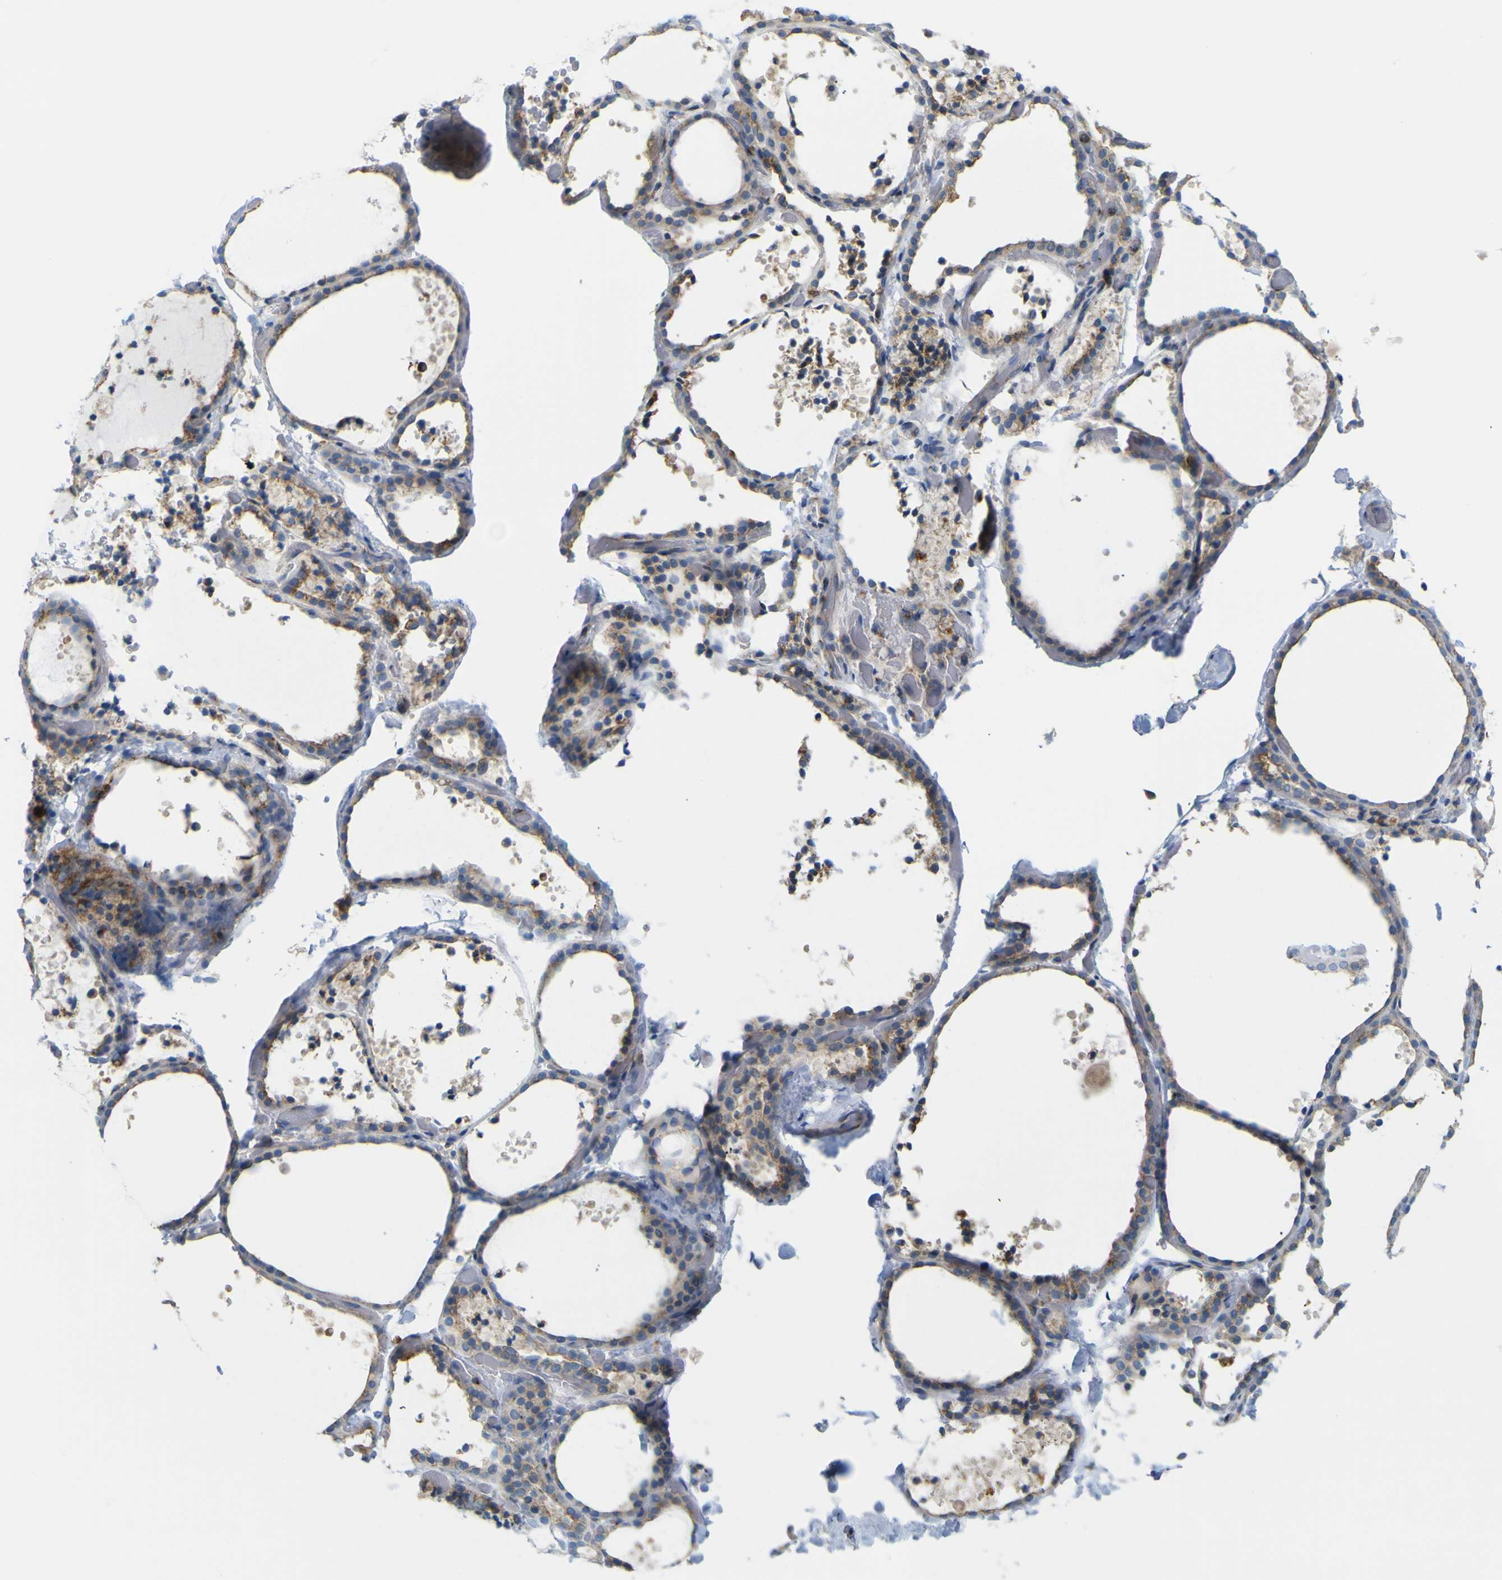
{"staining": {"intensity": "weak", "quantity": ">75%", "location": "cytoplasmic/membranous"}, "tissue": "thyroid gland", "cell_type": "Glandular cells", "image_type": "normal", "snomed": [{"axis": "morphology", "description": "Normal tissue, NOS"}, {"axis": "topography", "description": "Thyroid gland"}], "caption": "This is a photomicrograph of IHC staining of normal thyroid gland, which shows weak expression in the cytoplasmic/membranous of glandular cells.", "gene": "IGF2R", "patient": {"sex": "female", "age": 44}}